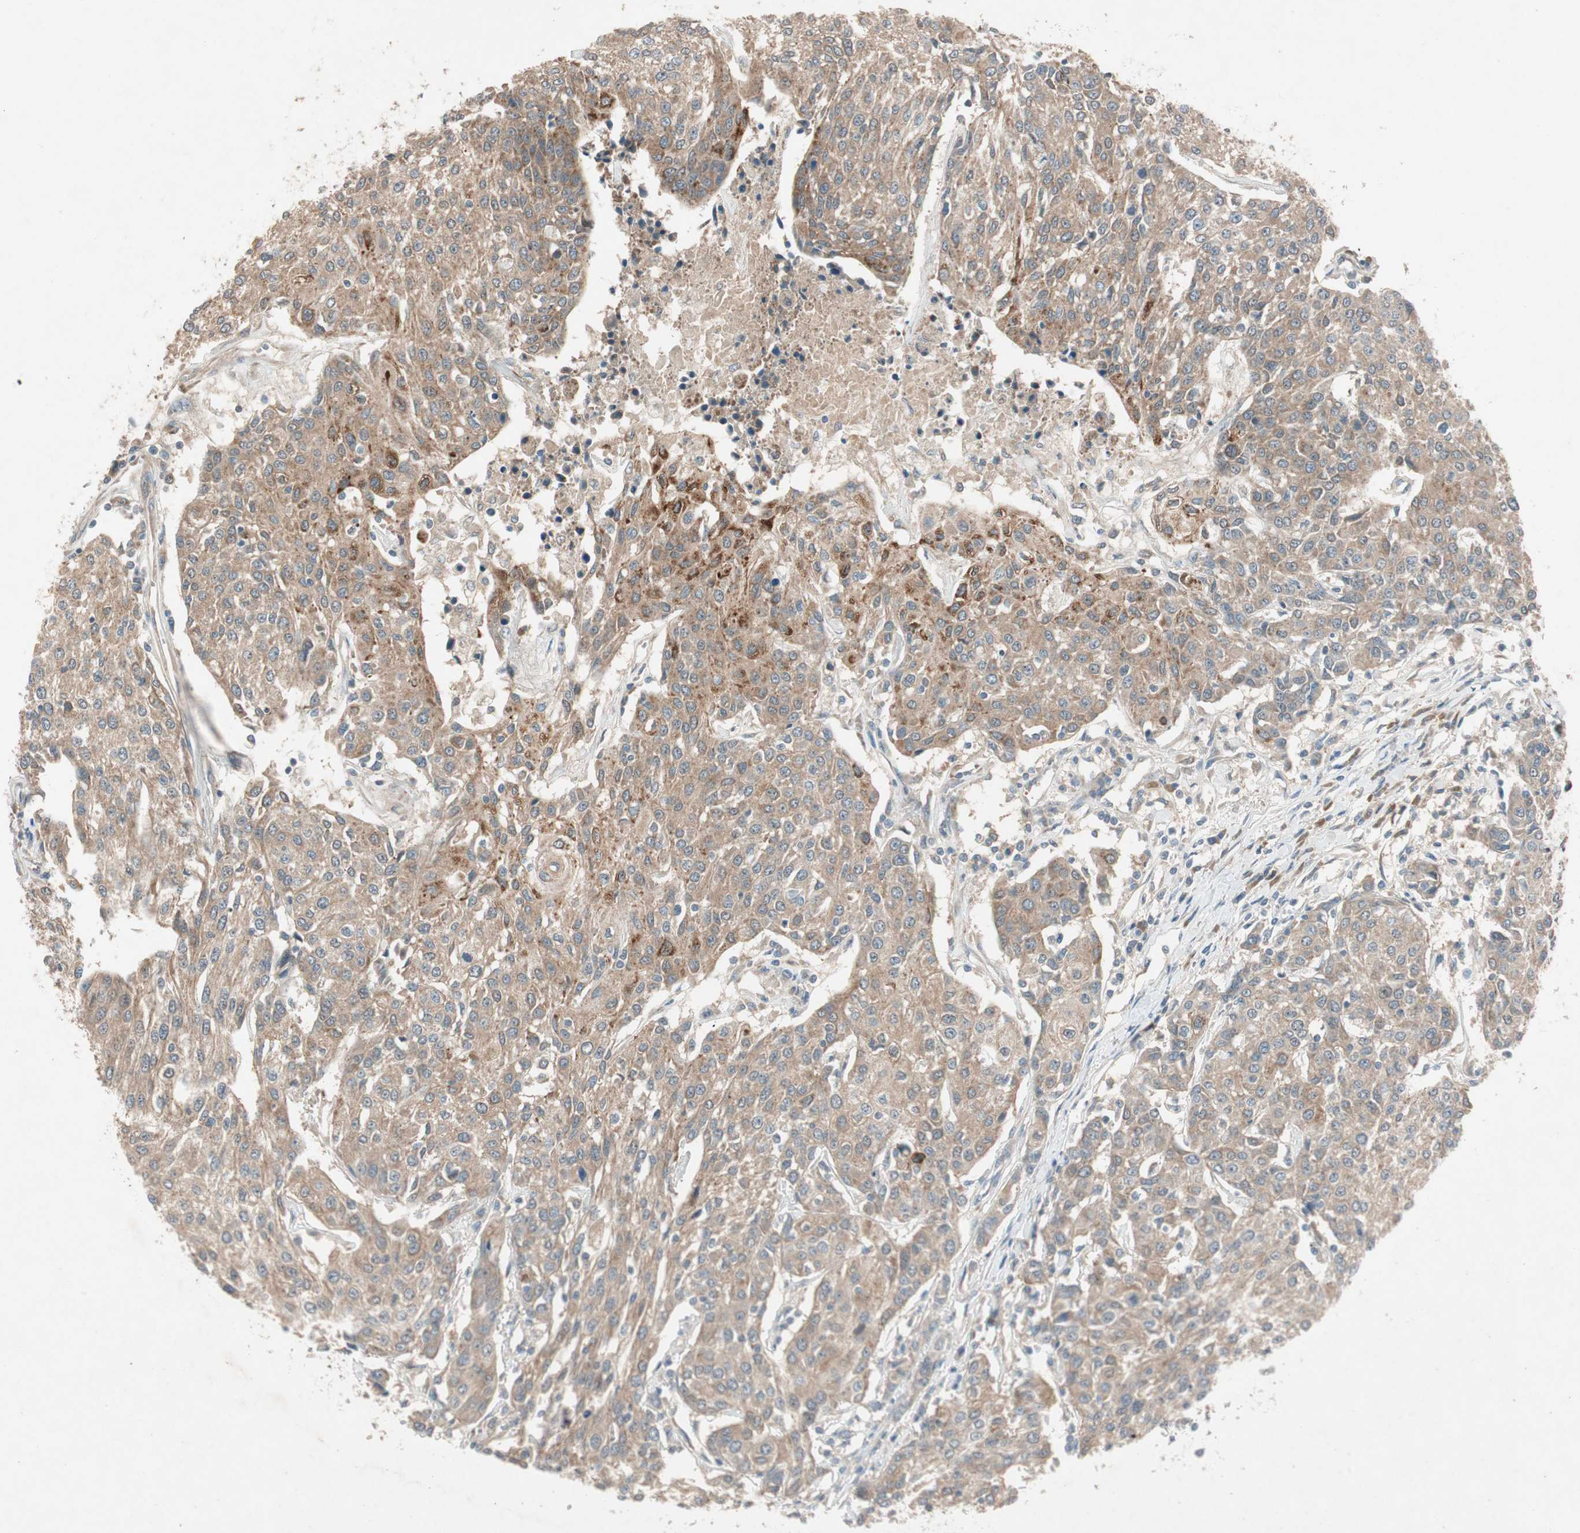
{"staining": {"intensity": "moderate", "quantity": ">75%", "location": "cytoplasmic/membranous"}, "tissue": "urothelial cancer", "cell_type": "Tumor cells", "image_type": "cancer", "snomed": [{"axis": "morphology", "description": "Urothelial carcinoma, High grade"}, {"axis": "topography", "description": "Urinary bladder"}], "caption": "Human urothelial cancer stained with a brown dye displays moderate cytoplasmic/membranous positive staining in about >75% of tumor cells.", "gene": "NCLN", "patient": {"sex": "female", "age": 85}}